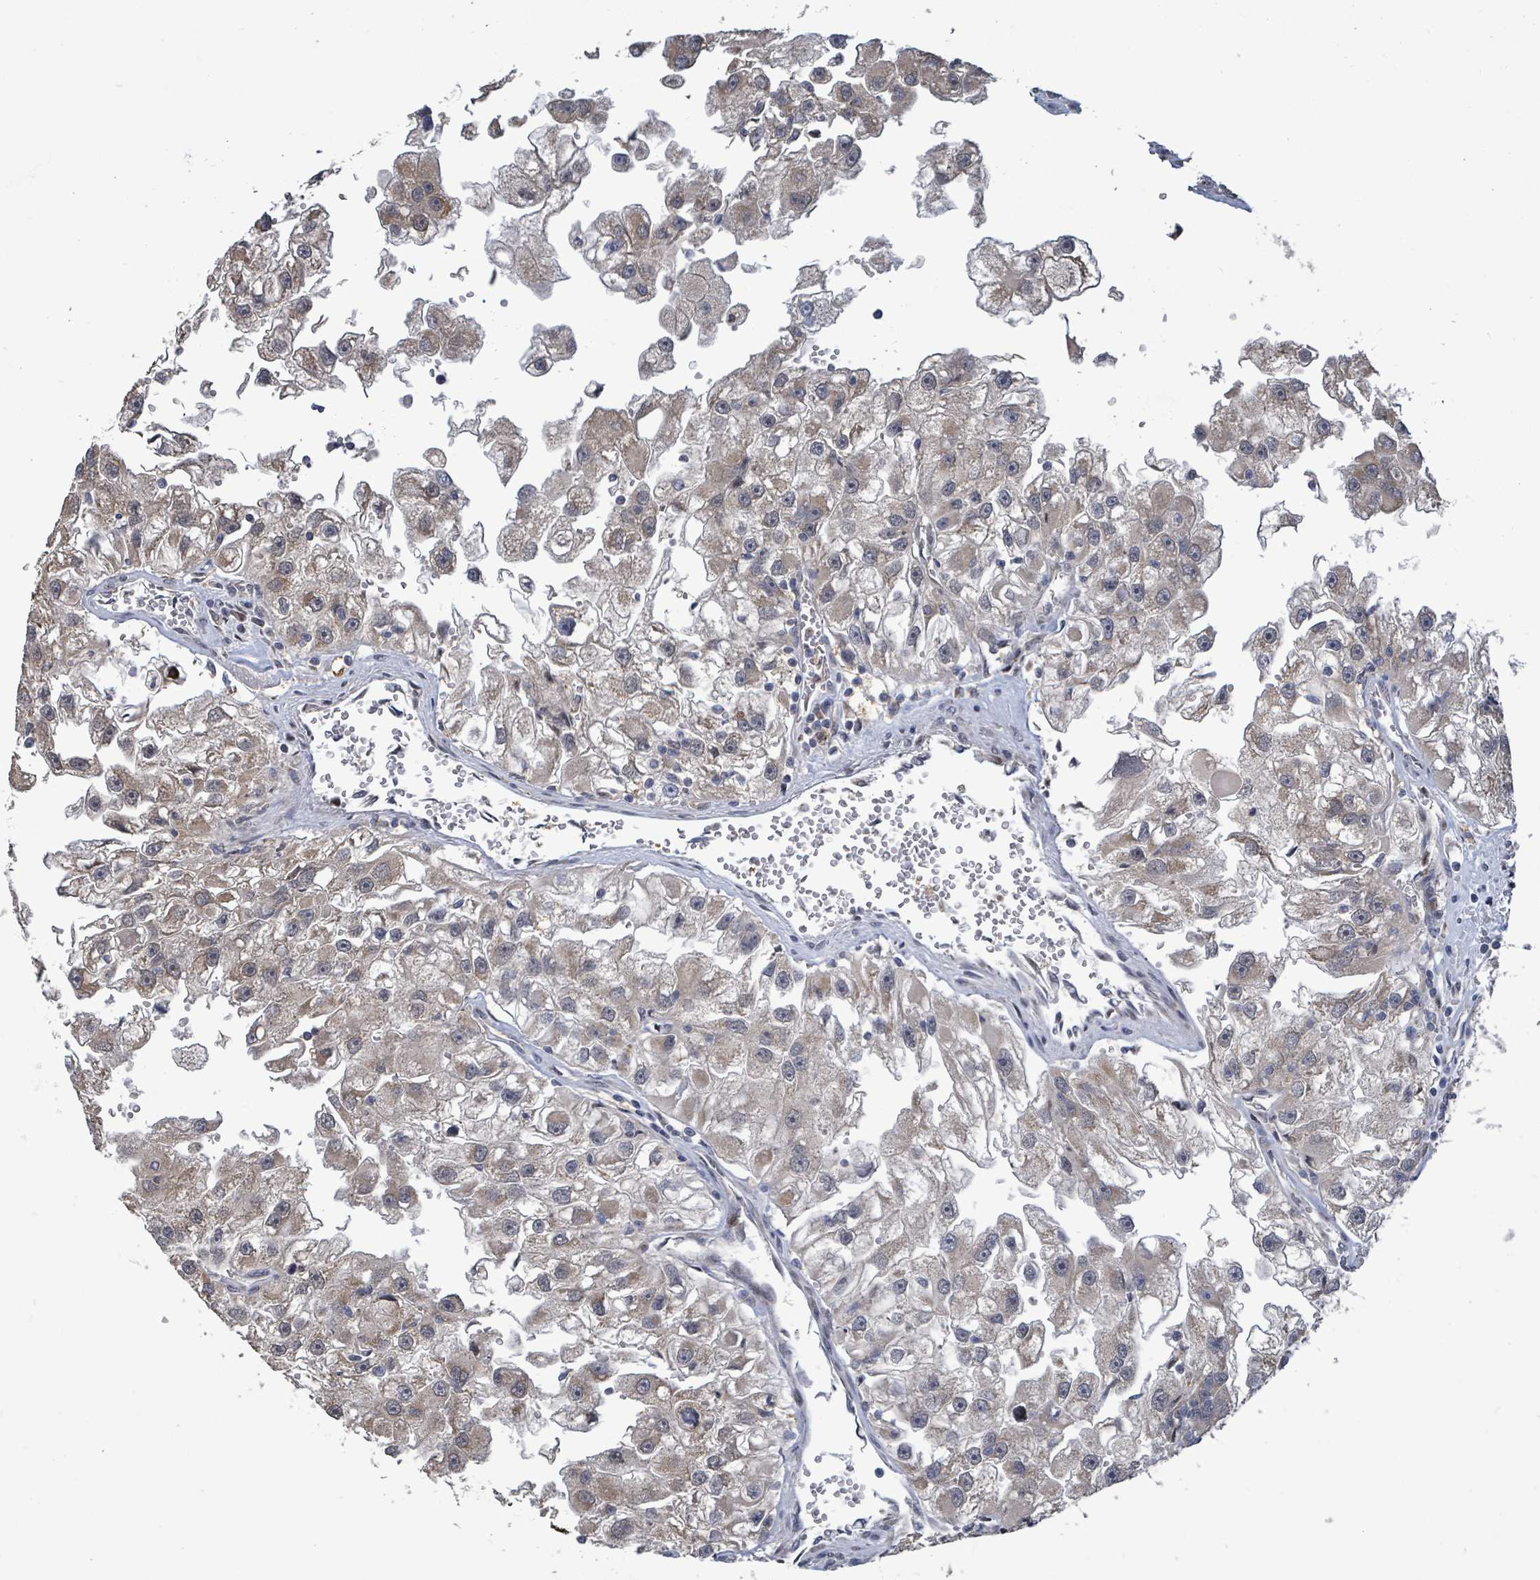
{"staining": {"intensity": "weak", "quantity": "25%-75%", "location": "cytoplasmic/membranous"}, "tissue": "renal cancer", "cell_type": "Tumor cells", "image_type": "cancer", "snomed": [{"axis": "morphology", "description": "Adenocarcinoma, NOS"}, {"axis": "topography", "description": "Kidney"}], "caption": "Brown immunohistochemical staining in renal cancer (adenocarcinoma) displays weak cytoplasmic/membranous staining in approximately 25%-75% of tumor cells. Using DAB (brown) and hematoxylin (blue) stains, captured at high magnification using brightfield microscopy.", "gene": "COQ6", "patient": {"sex": "male", "age": 63}}